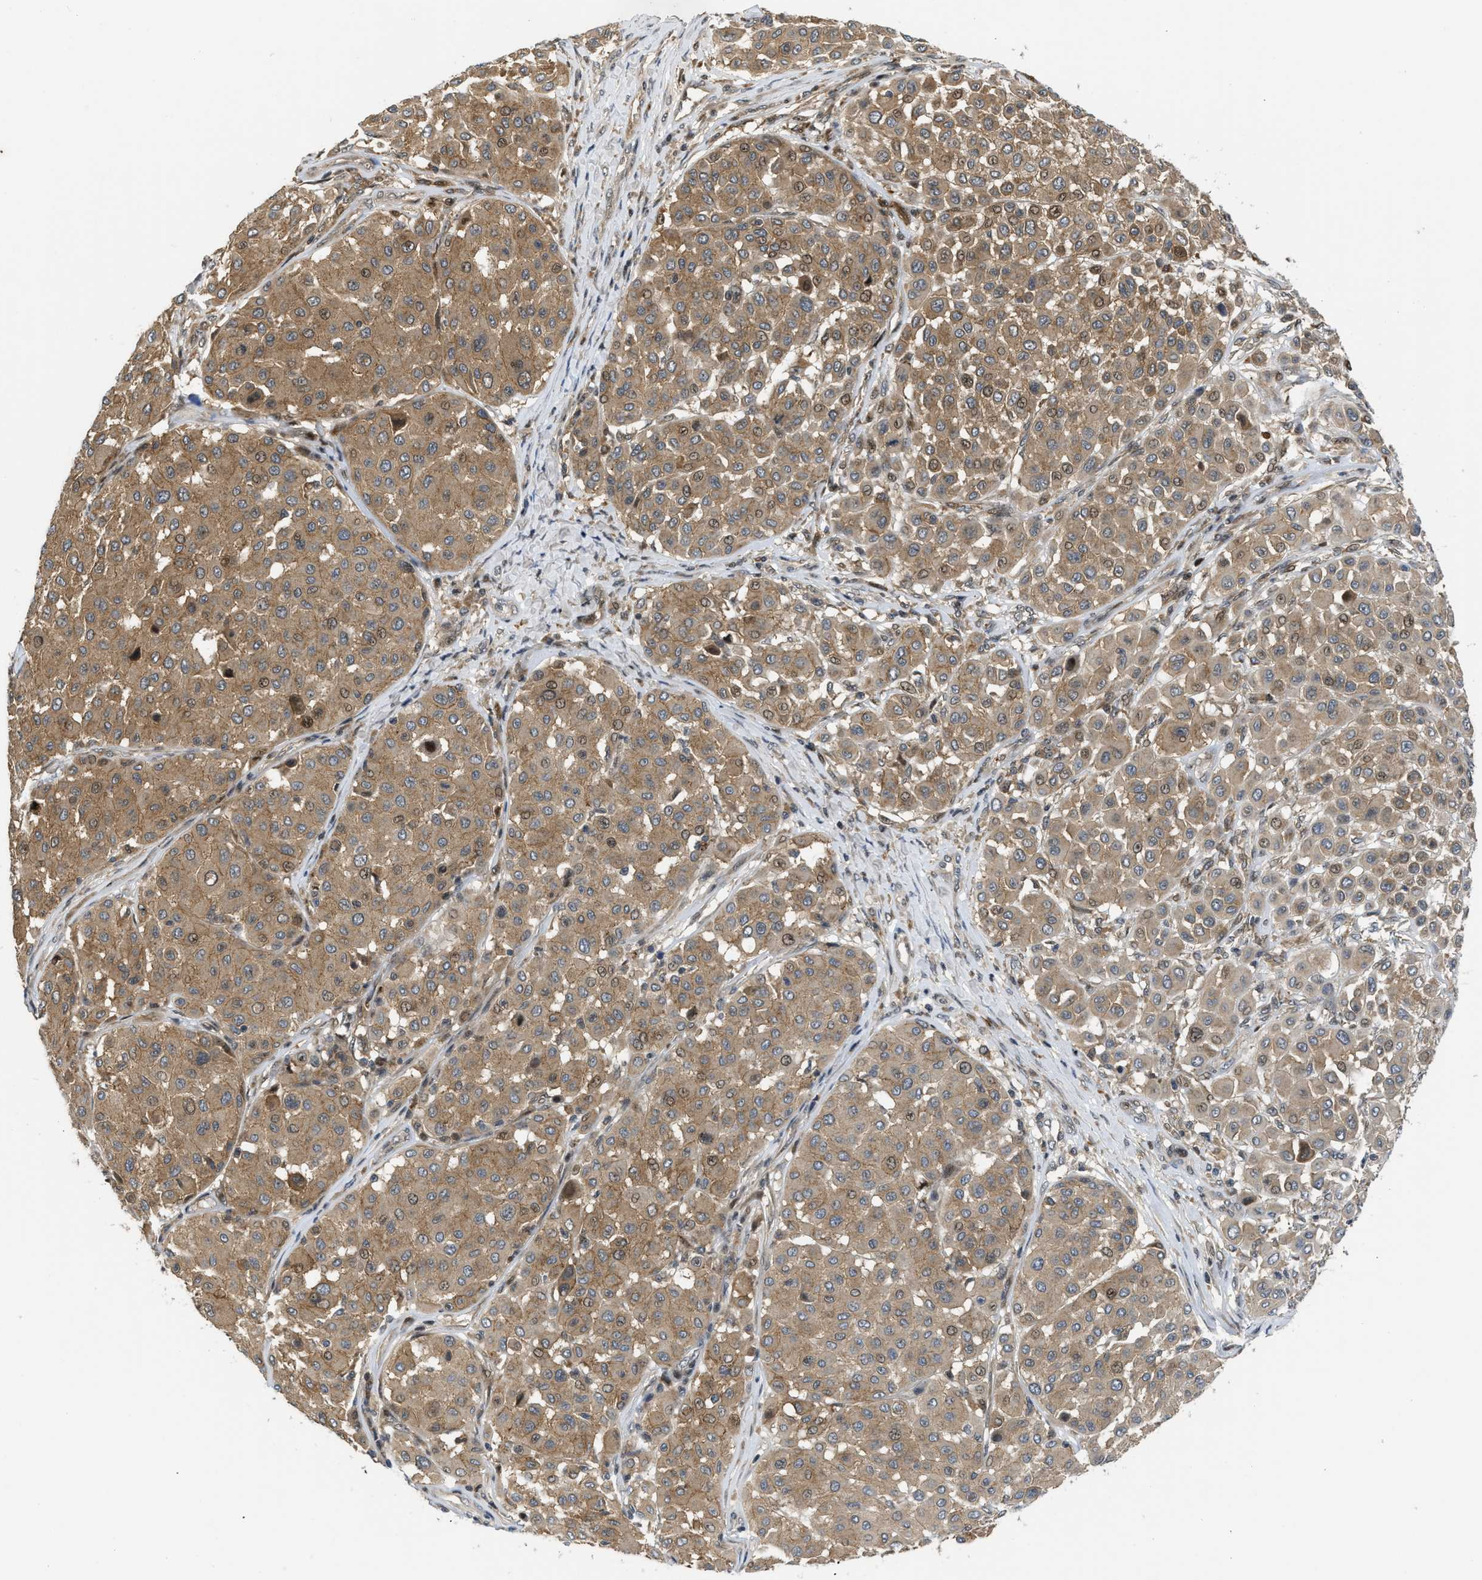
{"staining": {"intensity": "moderate", "quantity": ">75%", "location": "cytoplasmic/membranous,nuclear"}, "tissue": "melanoma", "cell_type": "Tumor cells", "image_type": "cancer", "snomed": [{"axis": "morphology", "description": "Malignant melanoma, Metastatic site"}, {"axis": "topography", "description": "Soft tissue"}], "caption": "The immunohistochemical stain highlights moderate cytoplasmic/membranous and nuclear expression in tumor cells of melanoma tissue. The staining is performed using DAB (3,3'-diaminobenzidine) brown chromogen to label protein expression. The nuclei are counter-stained blue using hematoxylin.", "gene": "DNAJC28", "patient": {"sex": "male", "age": 41}}